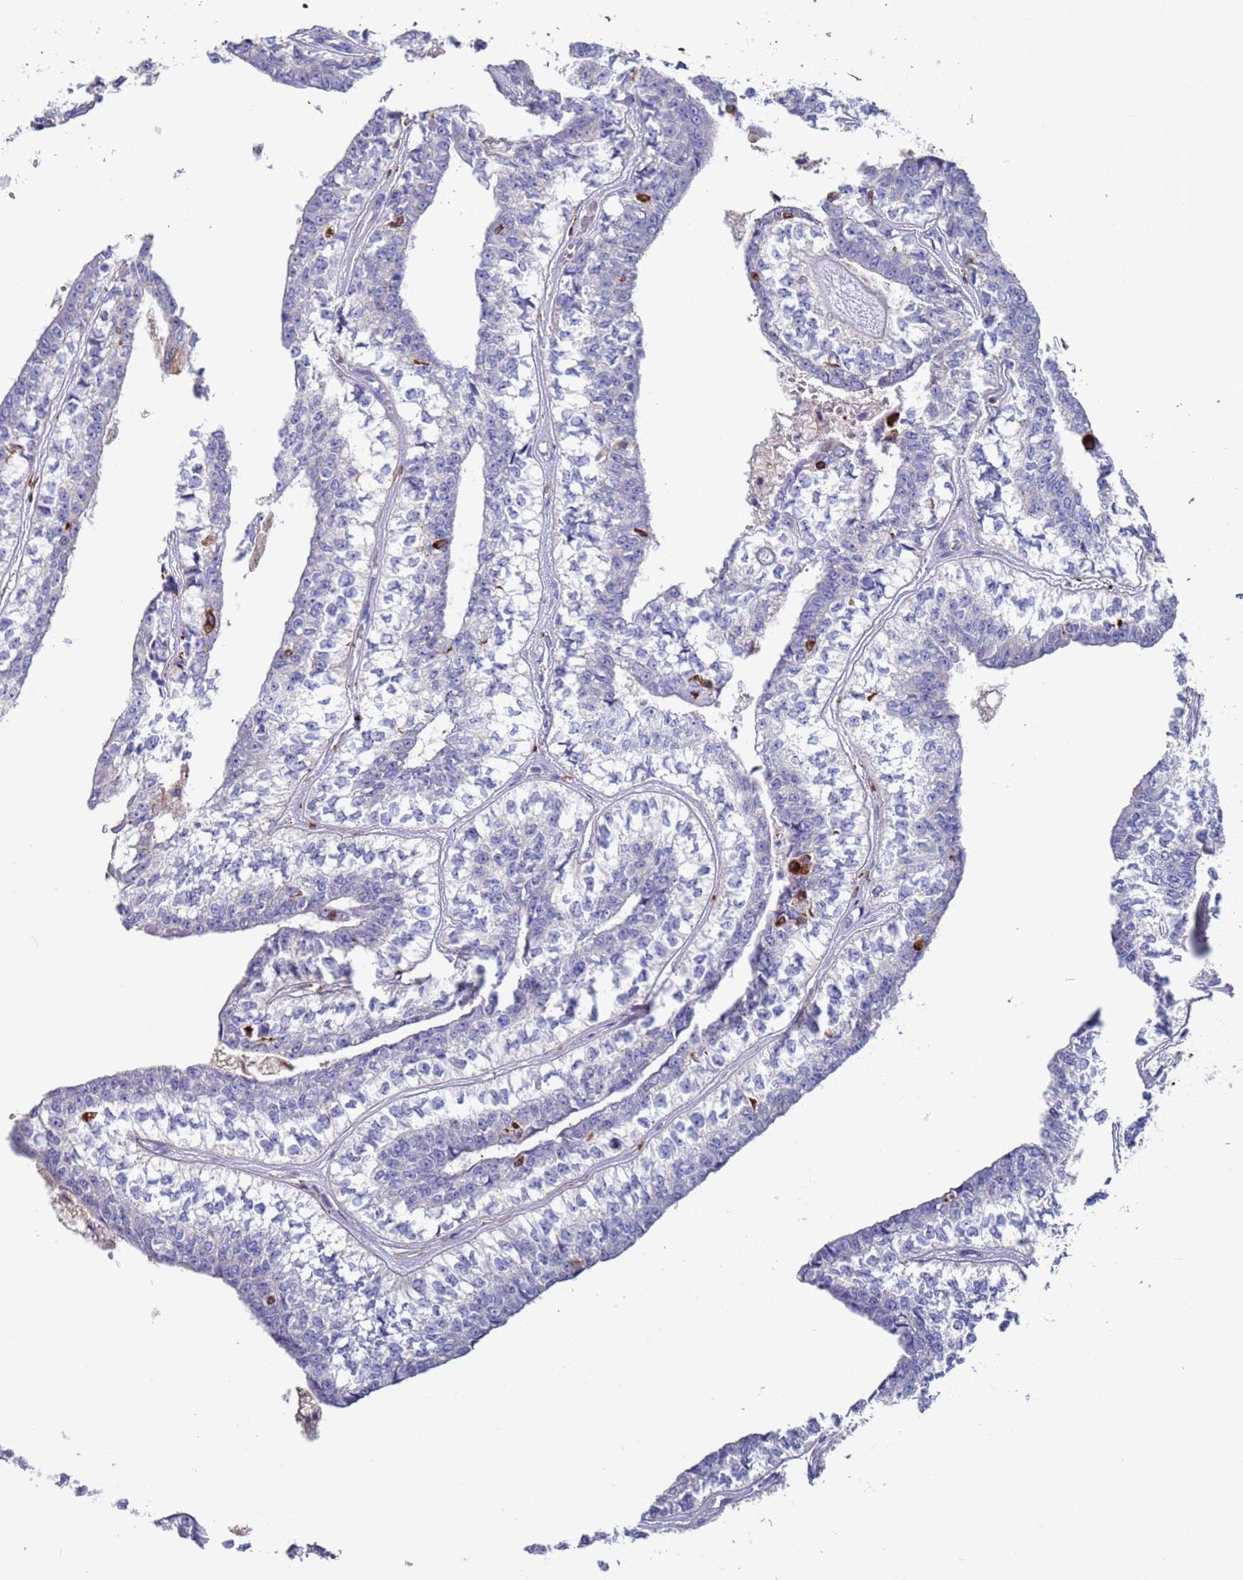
{"staining": {"intensity": "negative", "quantity": "none", "location": "none"}, "tissue": "head and neck cancer", "cell_type": "Tumor cells", "image_type": "cancer", "snomed": [{"axis": "morphology", "description": "Adenocarcinoma, NOS"}, {"axis": "topography", "description": "Head-Neck"}], "caption": "This is an immunohistochemistry (IHC) image of head and neck cancer (adenocarcinoma). There is no expression in tumor cells.", "gene": "GREB1L", "patient": {"sex": "female", "age": 73}}